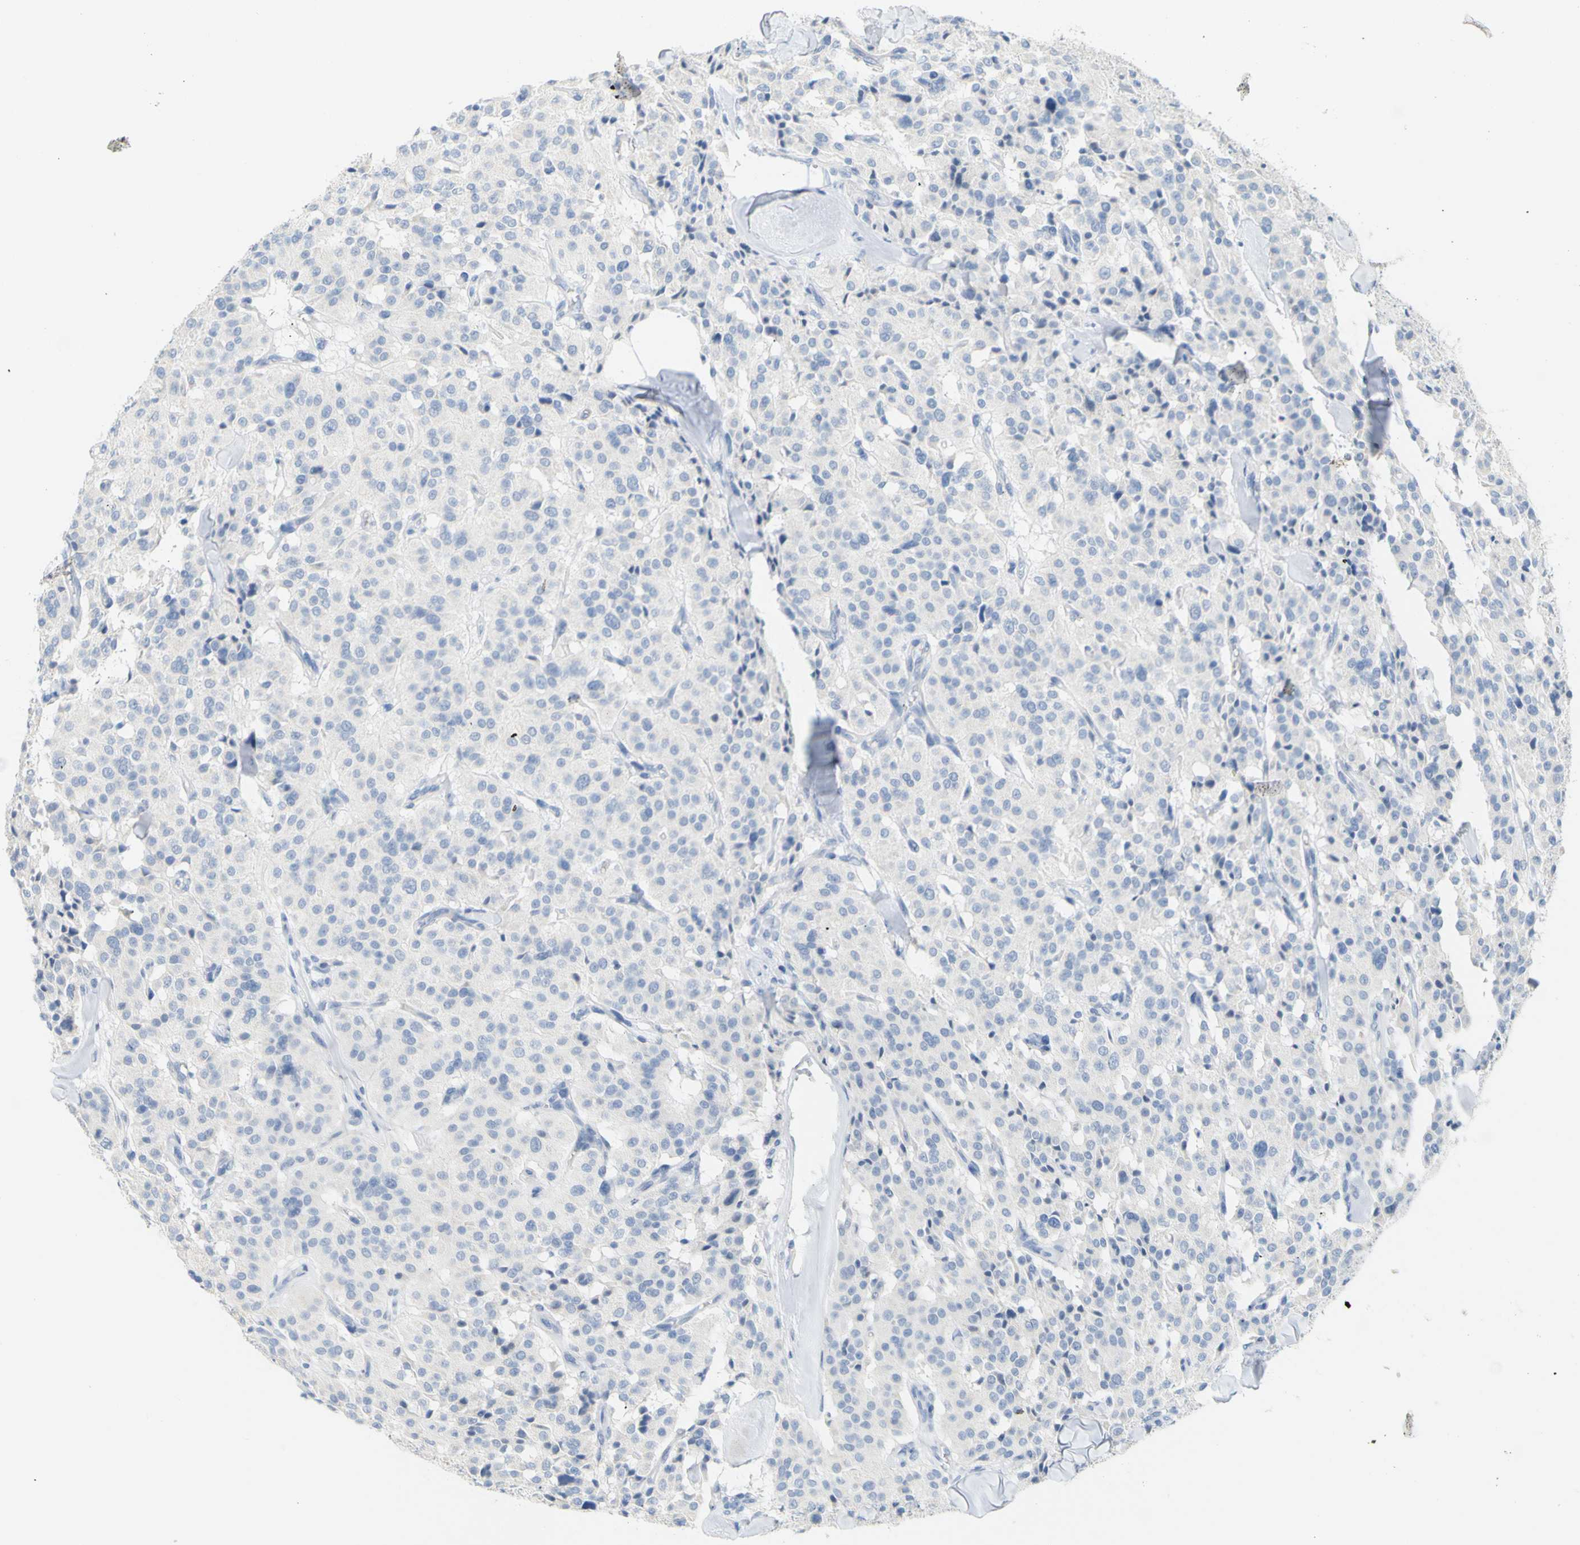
{"staining": {"intensity": "negative", "quantity": "none", "location": "none"}, "tissue": "carcinoid", "cell_type": "Tumor cells", "image_type": "cancer", "snomed": [{"axis": "morphology", "description": "Carcinoid, malignant, NOS"}, {"axis": "topography", "description": "Lung"}], "caption": "Malignant carcinoid was stained to show a protein in brown. There is no significant staining in tumor cells.", "gene": "OPN1SW", "patient": {"sex": "male", "age": 30}}